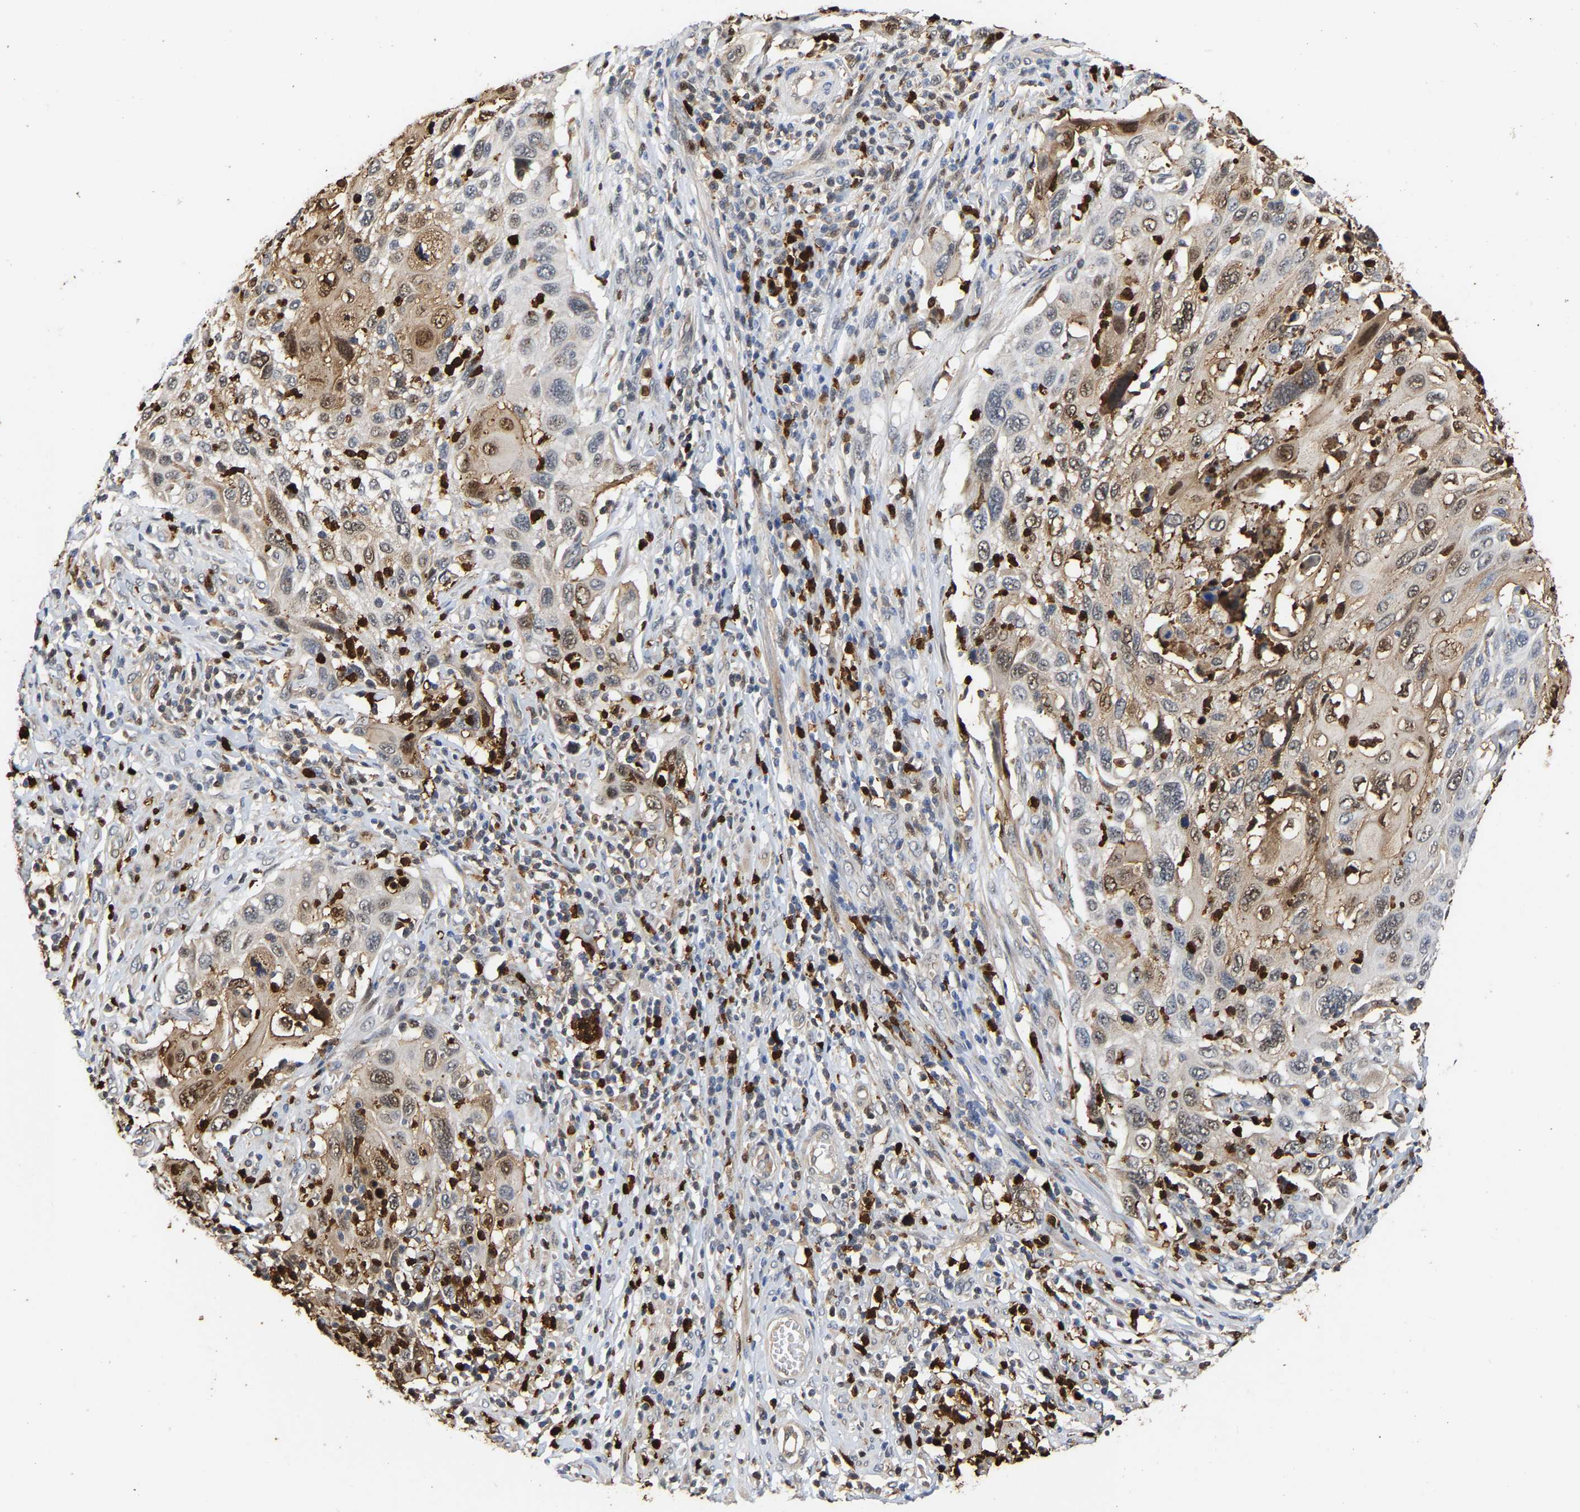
{"staining": {"intensity": "moderate", "quantity": ">75%", "location": "cytoplasmic/membranous,nuclear"}, "tissue": "cervical cancer", "cell_type": "Tumor cells", "image_type": "cancer", "snomed": [{"axis": "morphology", "description": "Squamous cell carcinoma, NOS"}, {"axis": "topography", "description": "Cervix"}], "caption": "Tumor cells exhibit medium levels of moderate cytoplasmic/membranous and nuclear expression in approximately >75% of cells in squamous cell carcinoma (cervical). (DAB (3,3'-diaminobenzidine) IHC, brown staining for protein, blue staining for nuclei).", "gene": "TDRD7", "patient": {"sex": "female", "age": 70}}